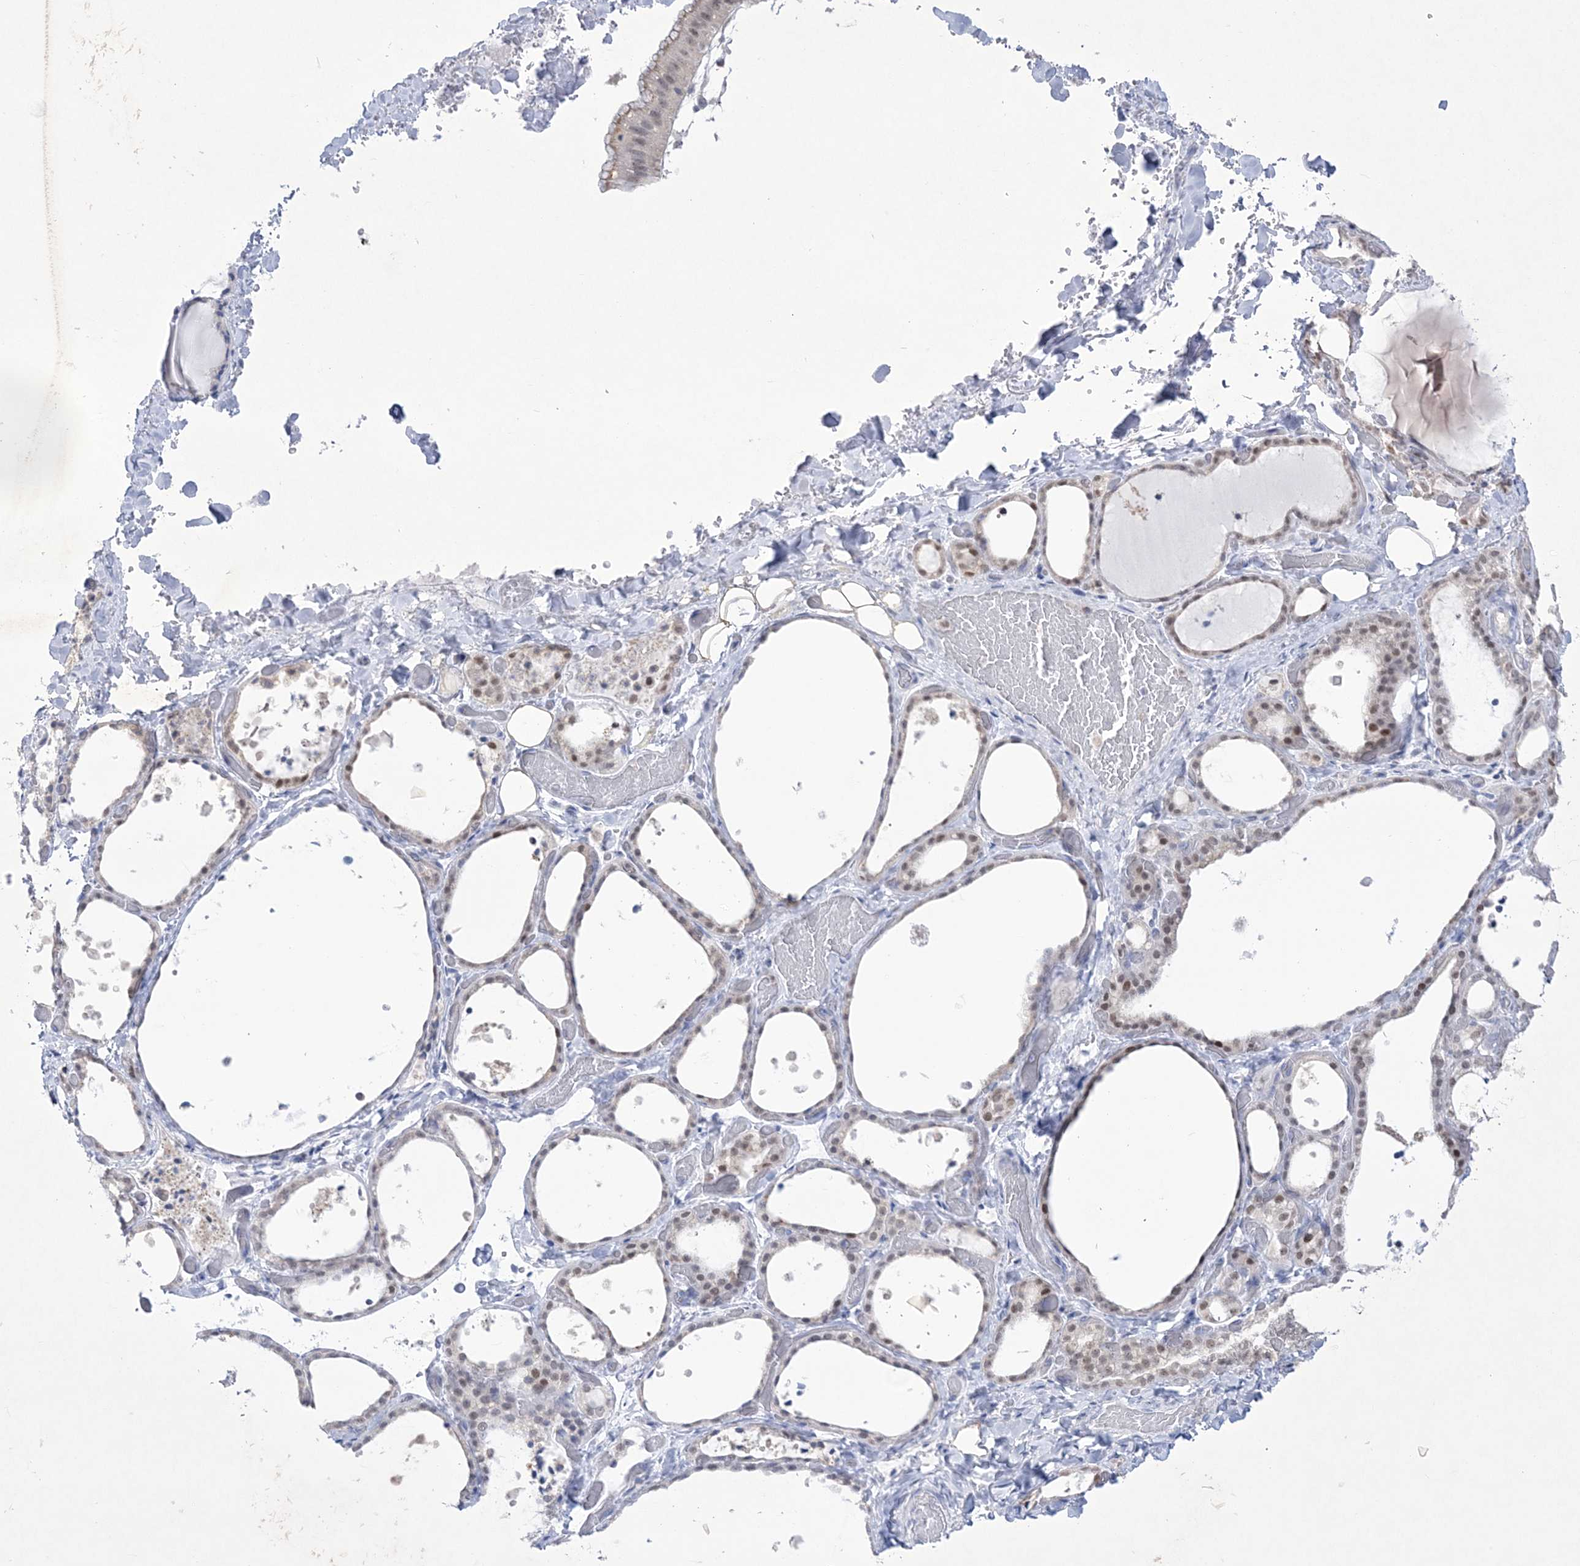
{"staining": {"intensity": "moderate", "quantity": "<25%", "location": "nuclear"}, "tissue": "thyroid gland", "cell_type": "Glandular cells", "image_type": "normal", "snomed": [{"axis": "morphology", "description": "Normal tissue, NOS"}, {"axis": "topography", "description": "Thyroid gland"}], "caption": "Thyroid gland stained with DAB immunohistochemistry demonstrates low levels of moderate nuclear positivity in approximately <25% of glandular cells.", "gene": "WDR27", "patient": {"sex": "female", "age": 44}}